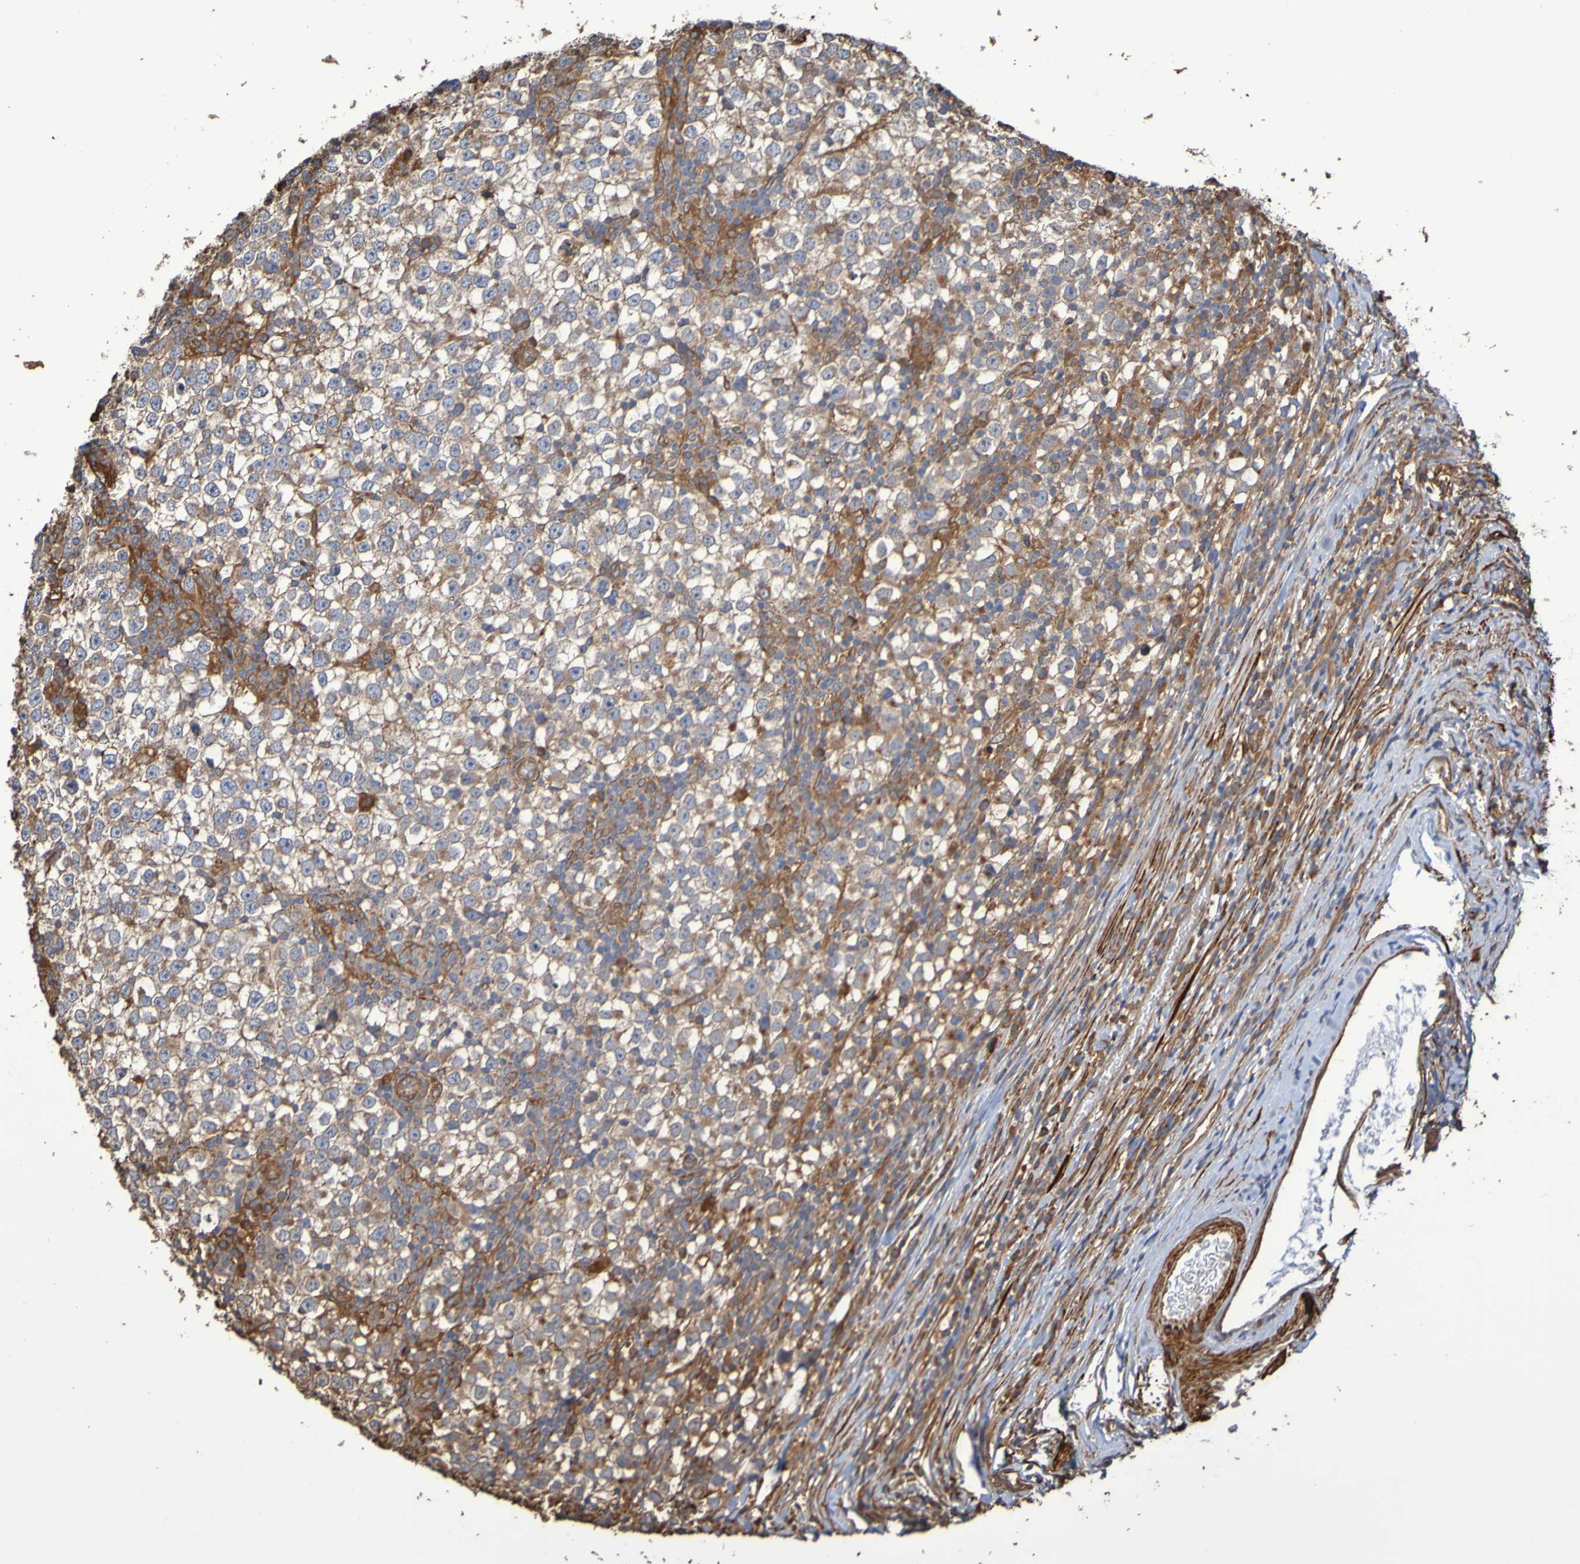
{"staining": {"intensity": "weak", "quantity": ">75%", "location": "cytoplasmic/membranous"}, "tissue": "testis cancer", "cell_type": "Tumor cells", "image_type": "cancer", "snomed": [{"axis": "morphology", "description": "Seminoma, NOS"}, {"axis": "topography", "description": "Testis"}], "caption": "Human testis cancer (seminoma) stained with a brown dye reveals weak cytoplasmic/membranous positive positivity in about >75% of tumor cells.", "gene": "RAB11A", "patient": {"sex": "male", "age": 65}}